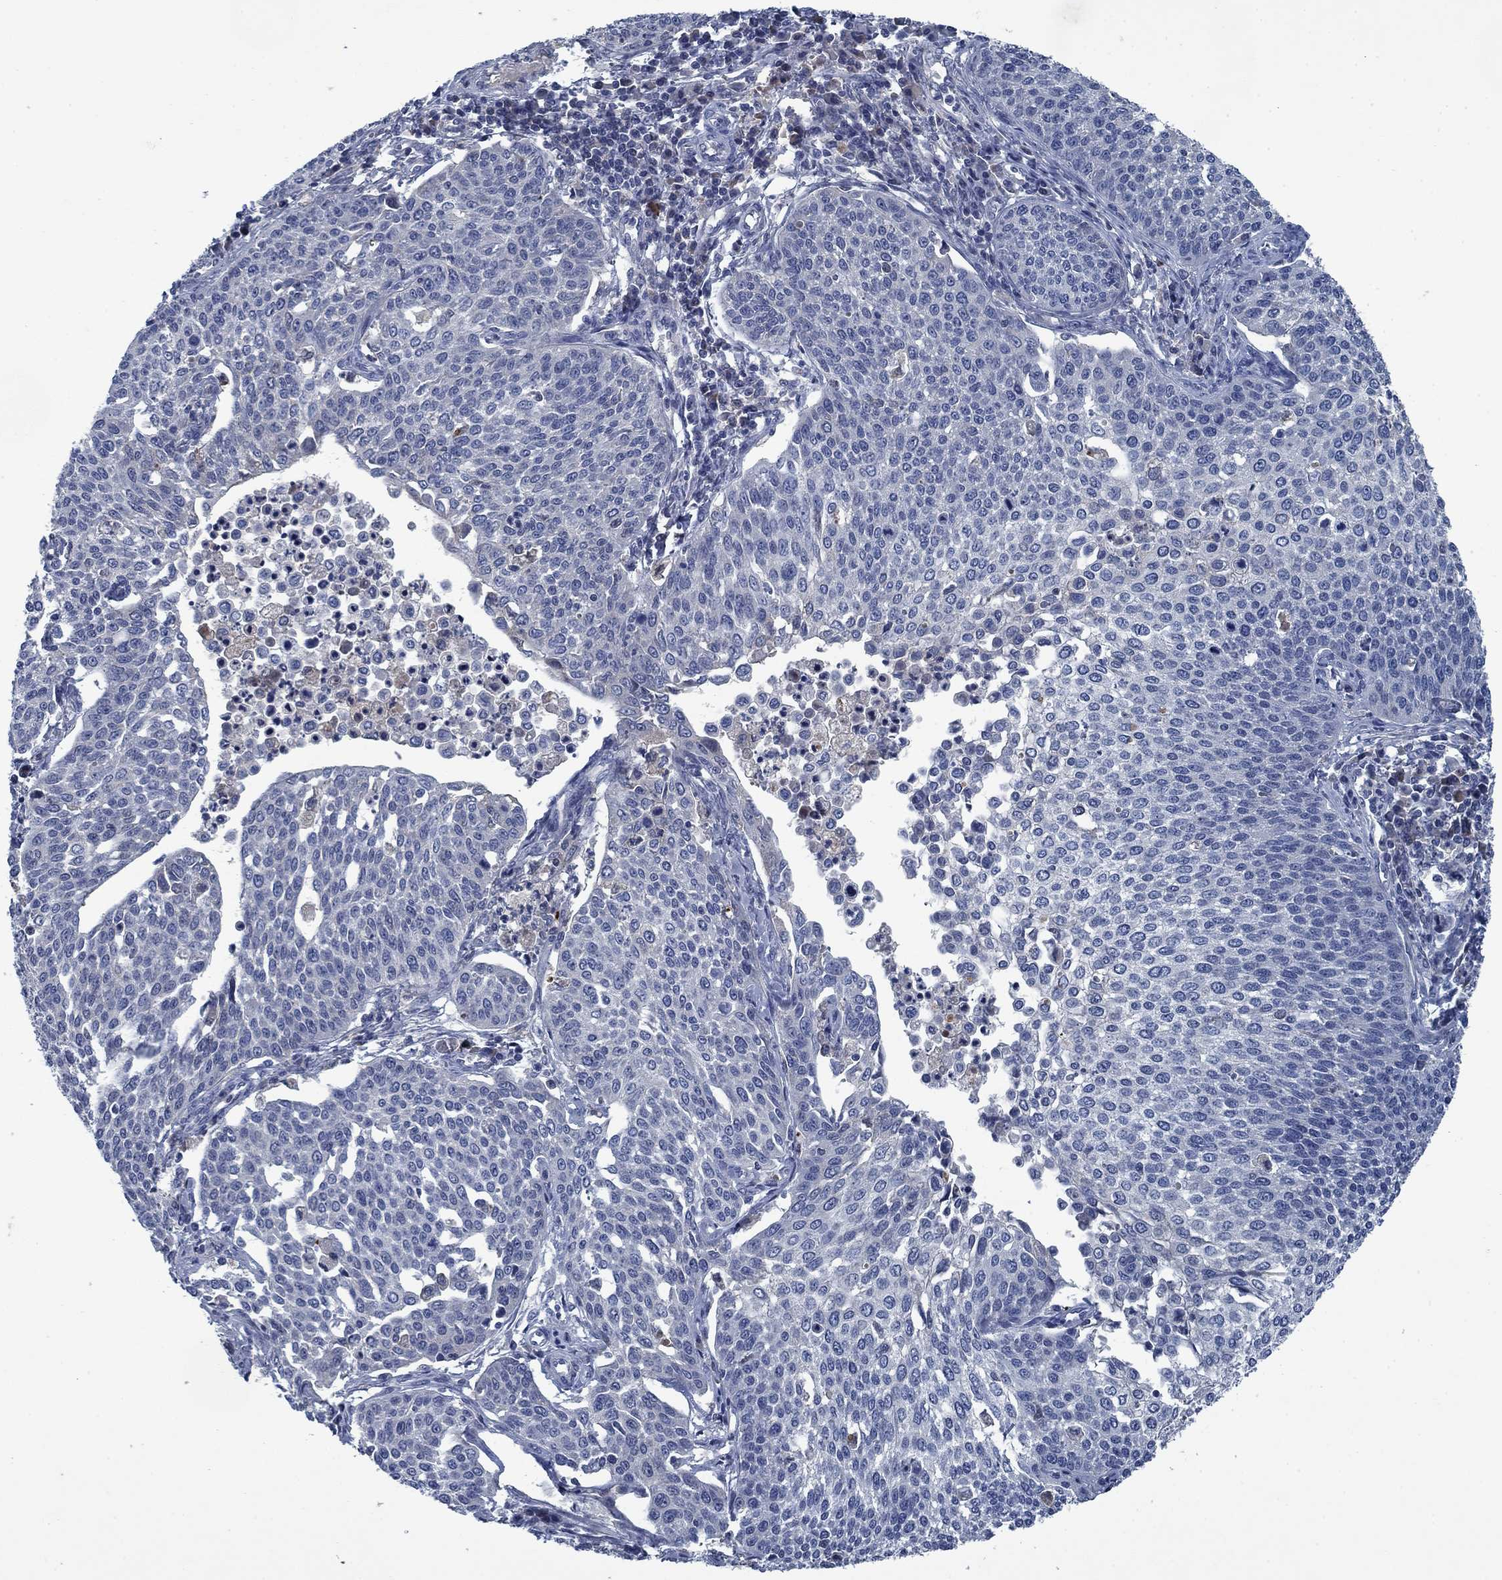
{"staining": {"intensity": "negative", "quantity": "none", "location": "none"}, "tissue": "cervical cancer", "cell_type": "Tumor cells", "image_type": "cancer", "snomed": [{"axis": "morphology", "description": "Squamous cell carcinoma, NOS"}, {"axis": "topography", "description": "Cervix"}], "caption": "High power microscopy histopathology image of an immunohistochemistry photomicrograph of cervical cancer, revealing no significant positivity in tumor cells.", "gene": "PNMA8A", "patient": {"sex": "female", "age": 34}}